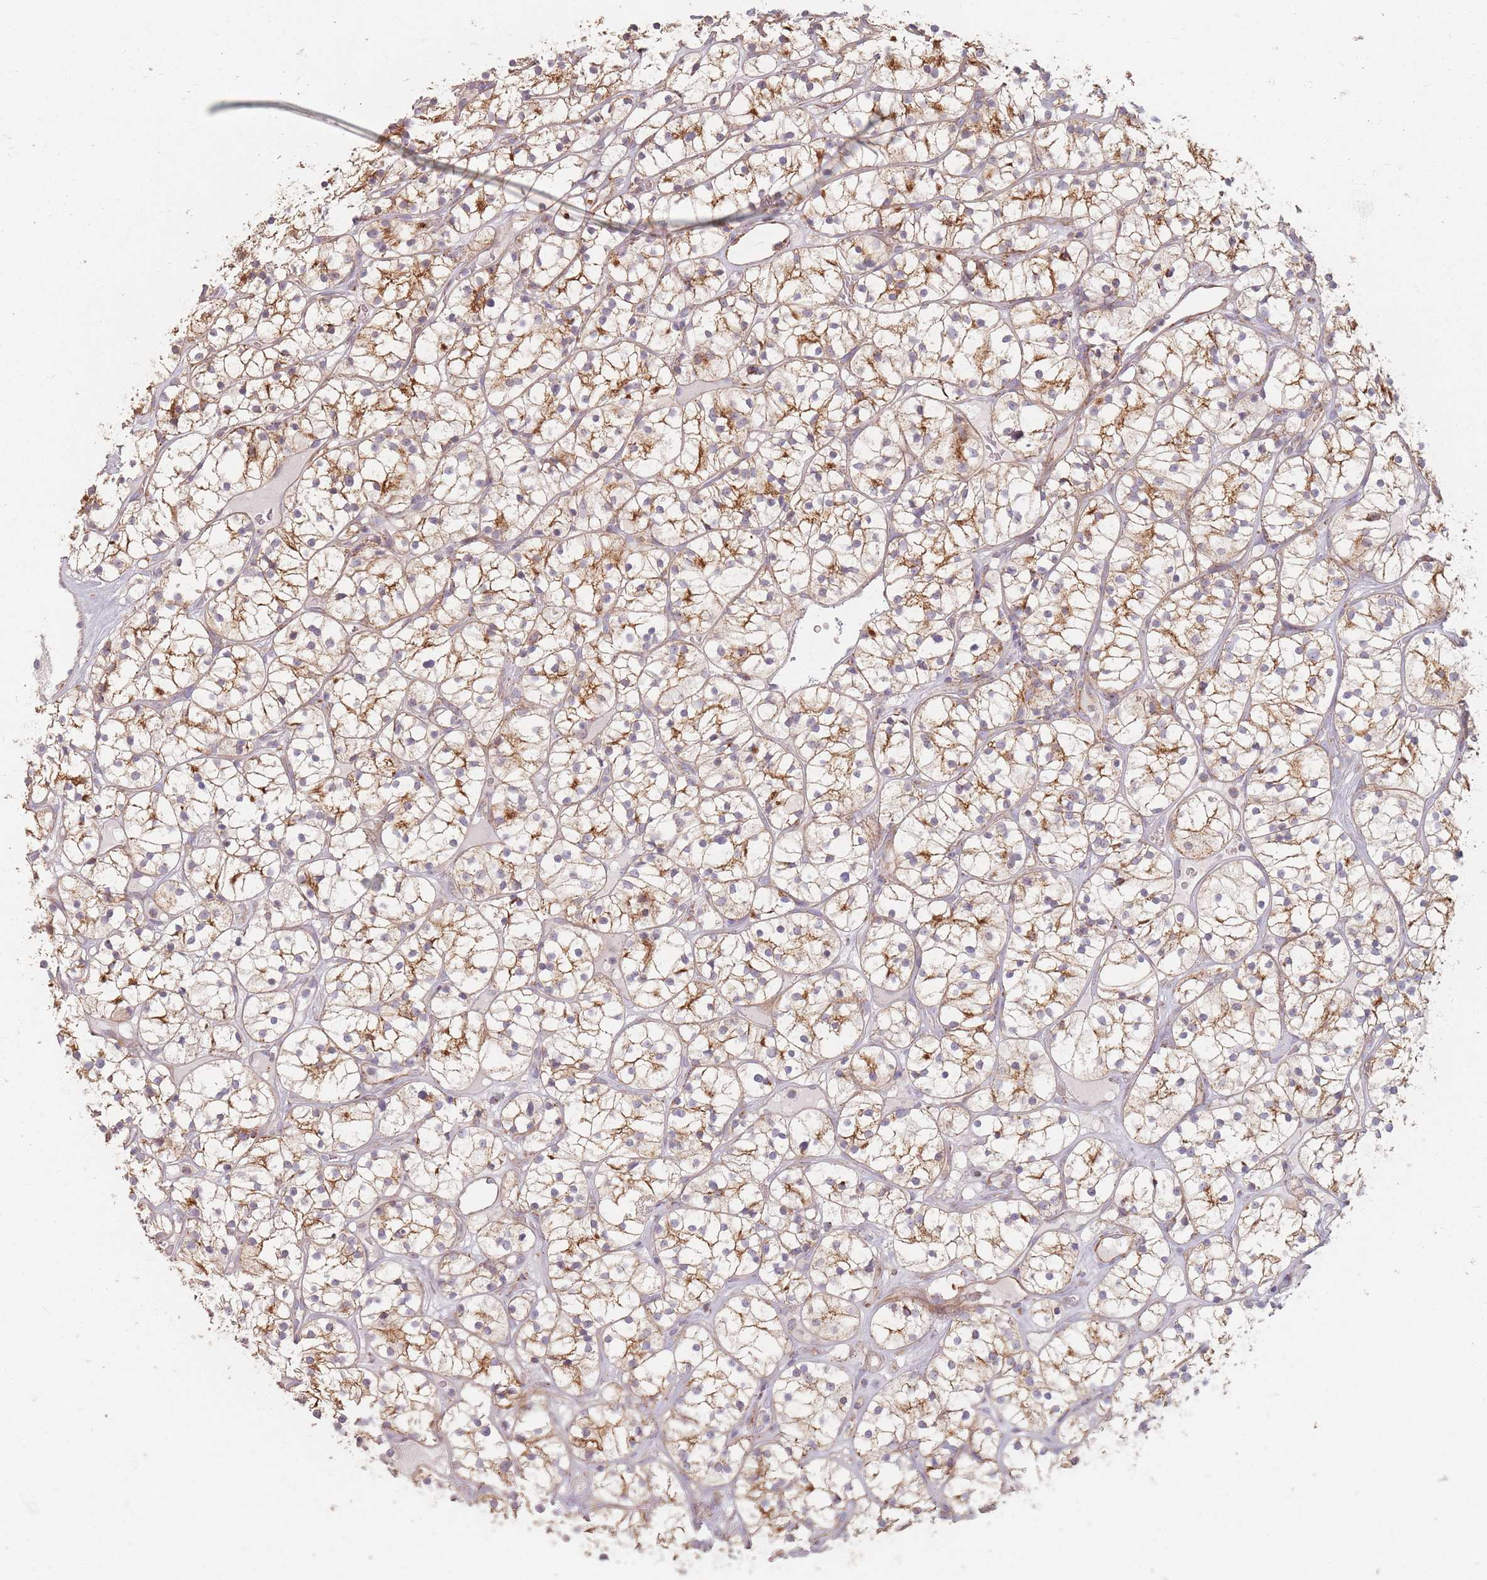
{"staining": {"intensity": "moderate", "quantity": "25%-75%", "location": "cytoplasmic/membranous"}, "tissue": "renal cancer", "cell_type": "Tumor cells", "image_type": "cancer", "snomed": [{"axis": "morphology", "description": "Adenocarcinoma, NOS"}, {"axis": "topography", "description": "Kidney"}], "caption": "Moderate cytoplasmic/membranous positivity for a protein is present in about 25%-75% of tumor cells of renal cancer (adenocarcinoma) using immunohistochemistry (IHC).", "gene": "ESRP2", "patient": {"sex": "female", "age": 64}}